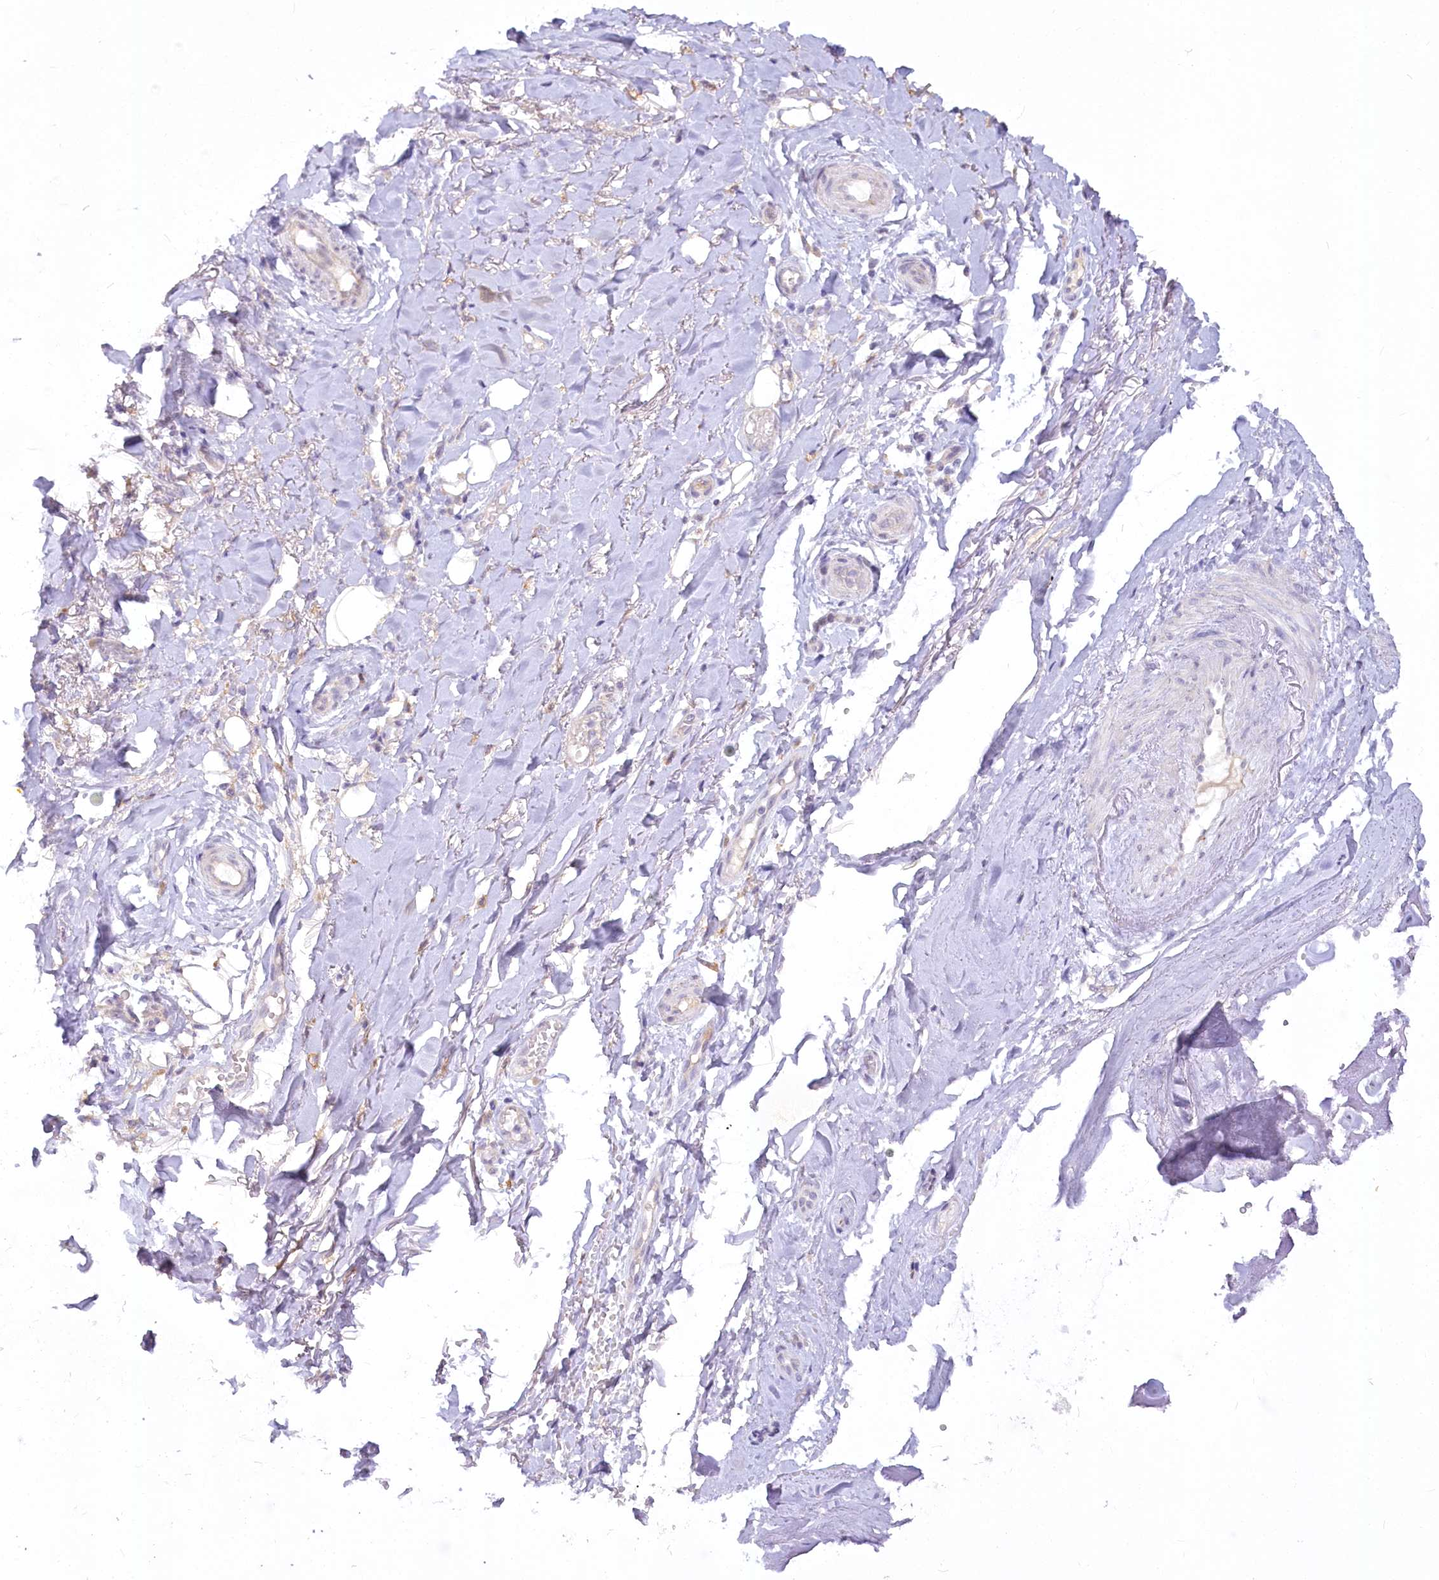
{"staining": {"intensity": "negative", "quantity": "none", "location": "none"}, "tissue": "adipose tissue", "cell_type": "Adipocytes", "image_type": "normal", "snomed": [{"axis": "morphology", "description": "Normal tissue, NOS"}, {"axis": "morphology", "description": "Basal cell carcinoma"}, {"axis": "topography", "description": "Skin"}], "caption": "DAB (3,3'-diaminobenzidine) immunohistochemical staining of unremarkable adipose tissue reveals no significant positivity in adipocytes. (Stains: DAB (3,3'-diaminobenzidine) immunohistochemistry with hematoxylin counter stain, Microscopy: brightfield microscopy at high magnification).", "gene": "EFHC2", "patient": {"sex": "female", "age": 89}}